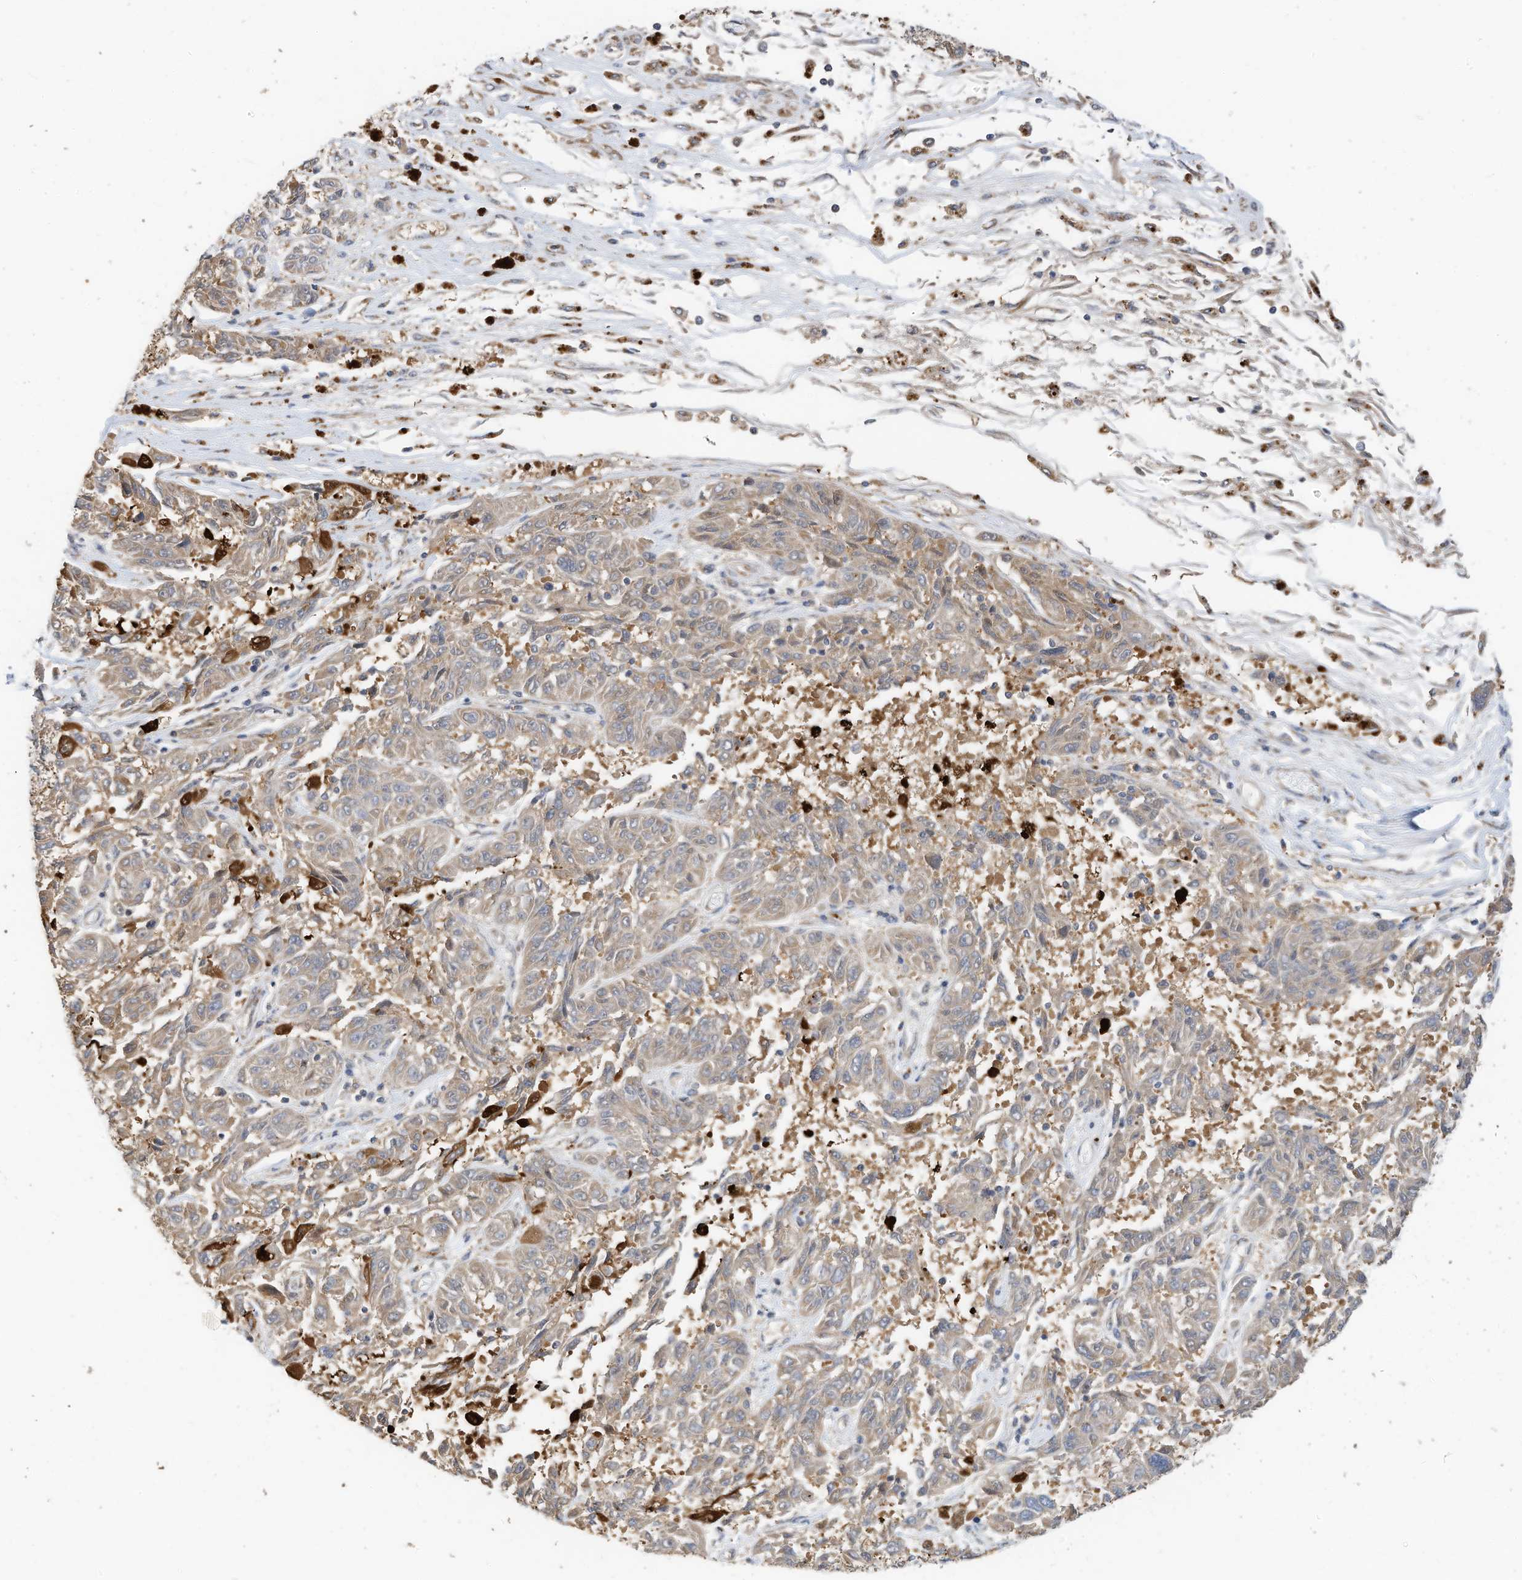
{"staining": {"intensity": "weak", "quantity": "<25%", "location": "cytoplasmic/membranous"}, "tissue": "melanoma", "cell_type": "Tumor cells", "image_type": "cancer", "snomed": [{"axis": "morphology", "description": "Malignant melanoma, NOS"}, {"axis": "topography", "description": "Skin"}], "caption": "Tumor cells are negative for brown protein staining in malignant melanoma.", "gene": "METTL6", "patient": {"sex": "male", "age": 53}}